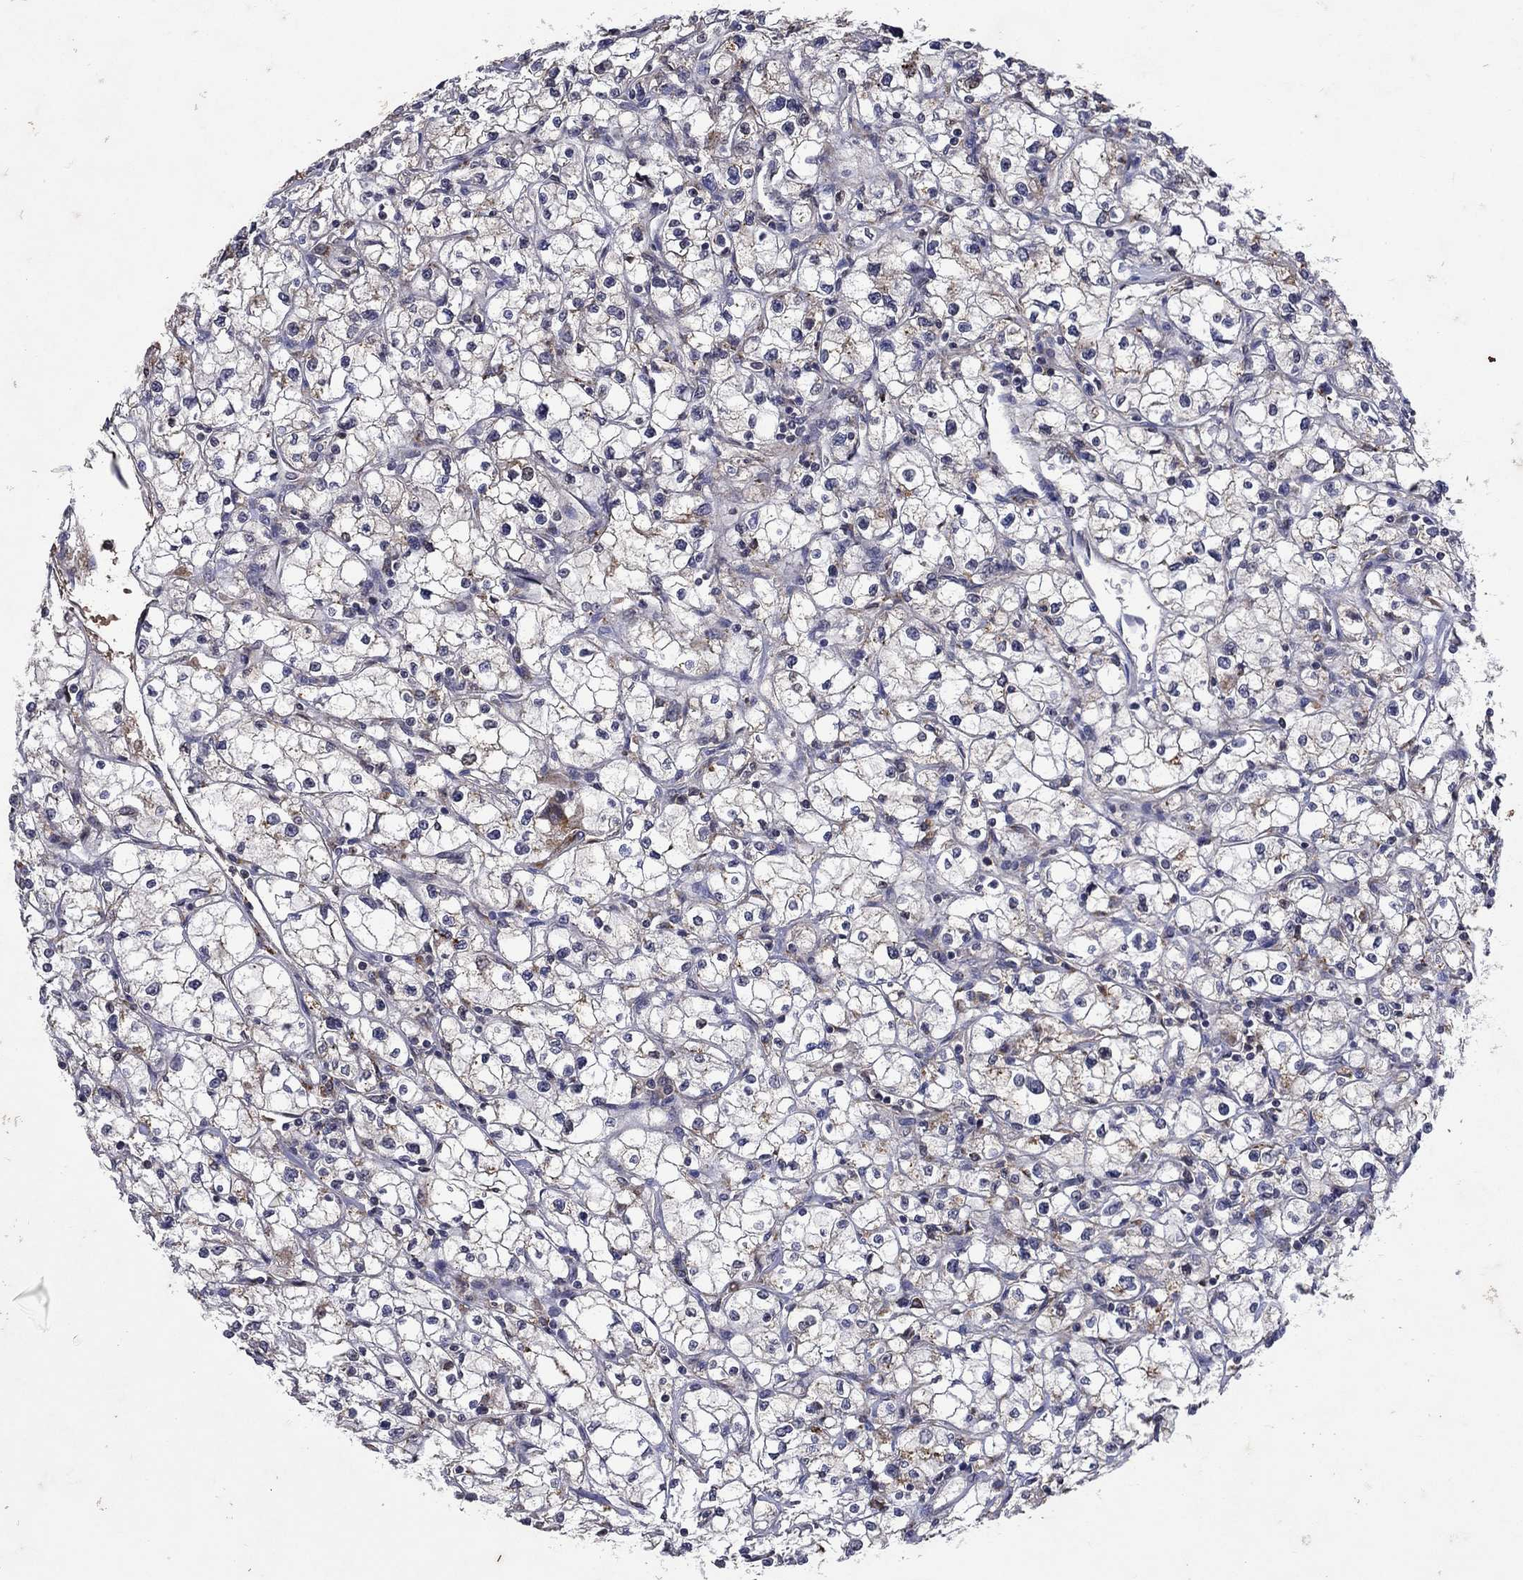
{"staining": {"intensity": "negative", "quantity": "none", "location": "none"}, "tissue": "renal cancer", "cell_type": "Tumor cells", "image_type": "cancer", "snomed": [{"axis": "morphology", "description": "Adenocarcinoma, NOS"}, {"axis": "topography", "description": "Kidney"}], "caption": "Immunohistochemistry (IHC) of human renal adenocarcinoma demonstrates no expression in tumor cells. The staining was performed using DAB to visualize the protein expression in brown, while the nuclei were stained in blue with hematoxylin (Magnification: 20x).", "gene": "NPC2", "patient": {"sex": "male", "age": 67}}